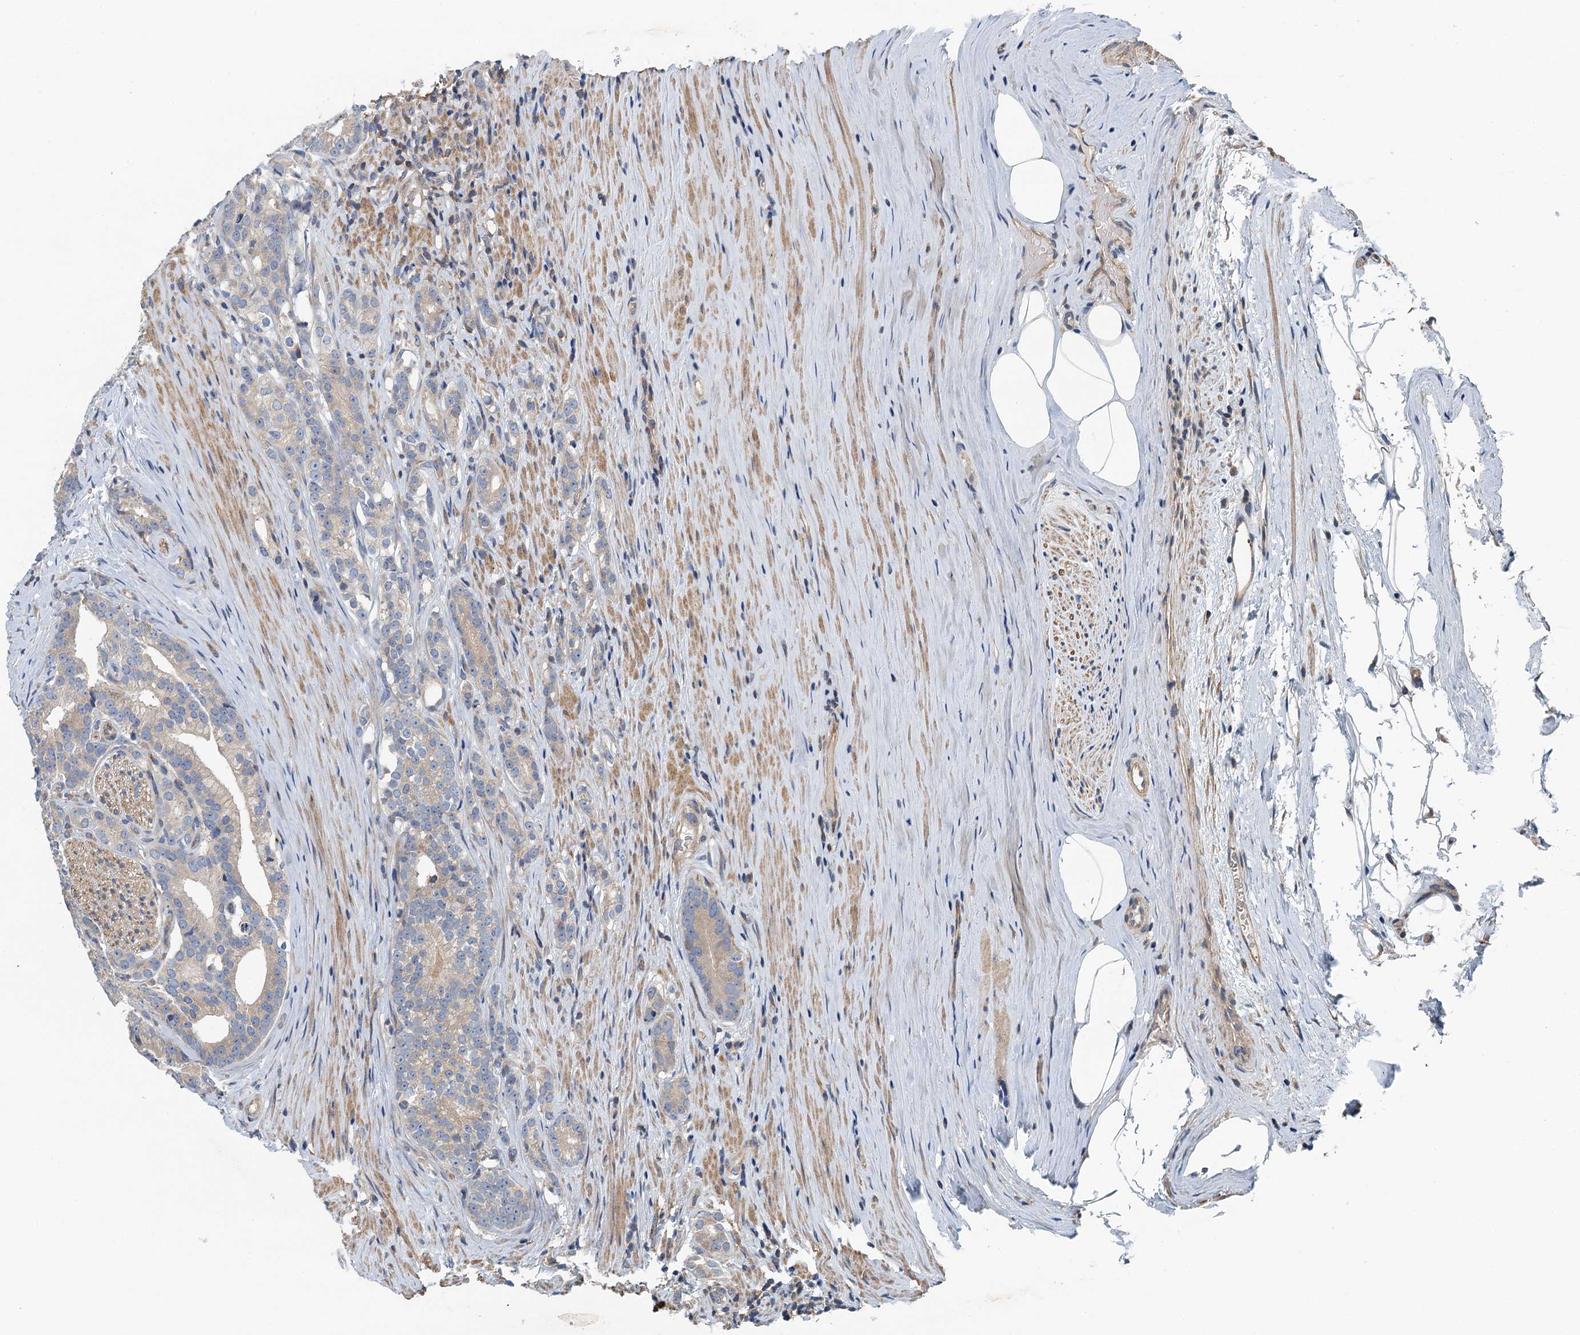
{"staining": {"intensity": "negative", "quantity": "none", "location": "none"}, "tissue": "prostate cancer", "cell_type": "Tumor cells", "image_type": "cancer", "snomed": [{"axis": "morphology", "description": "Adenocarcinoma, Low grade"}, {"axis": "topography", "description": "Prostate"}], "caption": "Human prostate cancer (adenocarcinoma (low-grade)) stained for a protein using IHC demonstrates no expression in tumor cells.", "gene": "PPP1R14D", "patient": {"sex": "male", "age": 71}}